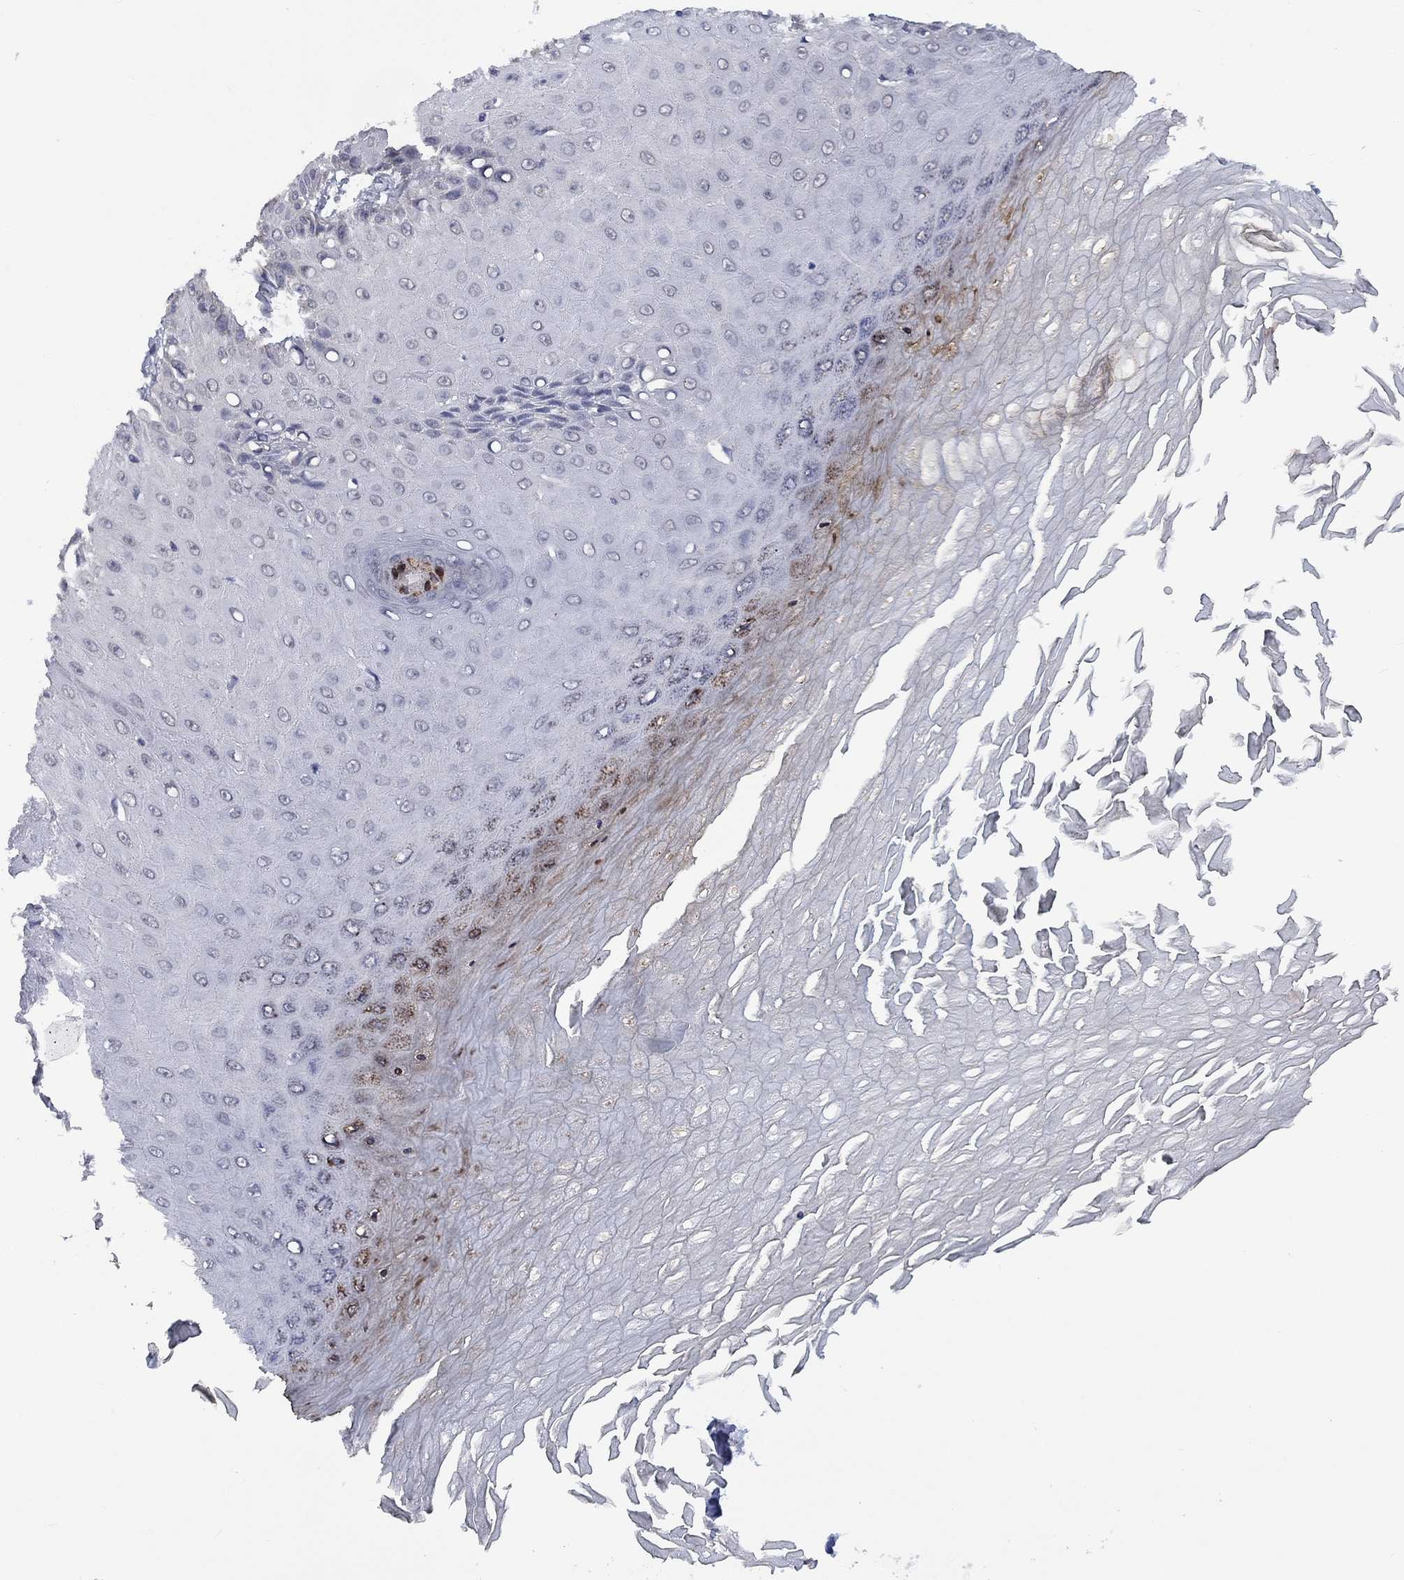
{"staining": {"intensity": "negative", "quantity": "none", "location": "none"}, "tissue": "skin cancer", "cell_type": "Tumor cells", "image_type": "cancer", "snomed": [{"axis": "morphology", "description": "Inflammation, NOS"}, {"axis": "morphology", "description": "Squamous cell carcinoma, NOS"}, {"axis": "topography", "description": "Skin"}], "caption": "DAB (3,3'-diaminobenzidine) immunohistochemical staining of skin cancer (squamous cell carcinoma) reveals no significant positivity in tumor cells.", "gene": "SPATA33", "patient": {"sex": "male", "age": 70}}